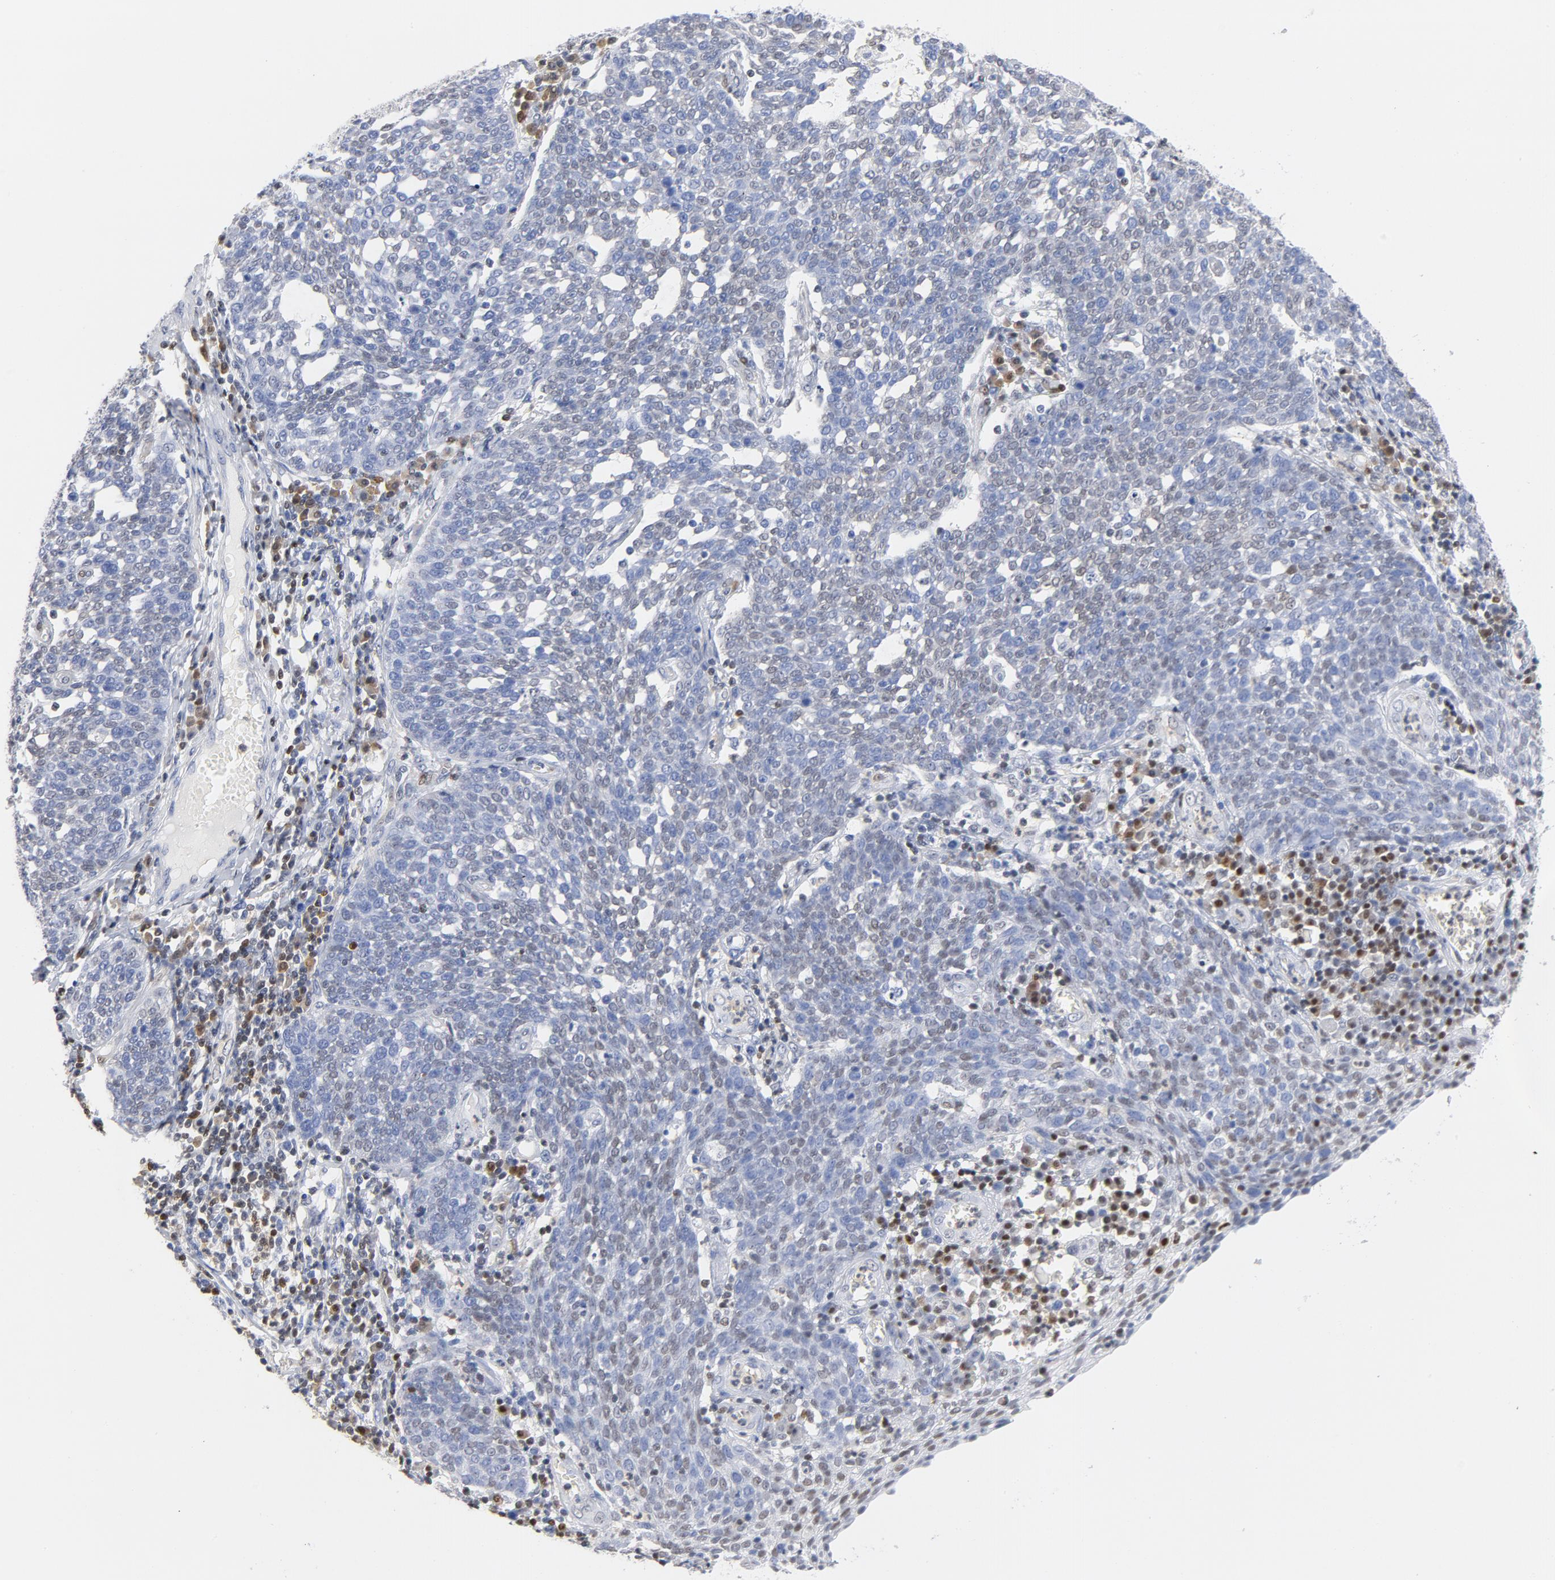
{"staining": {"intensity": "negative", "quantity": "none", "location": "none"}, "tissue": "cervical cancer", "cell_type": "Tumor cells", "image_type": "cancer", "snomed": [{"axis": "morphology", "description": "Squamous cell carcinoma, NOS"}, {"axis": "topography", "description": "Cervix"}], "caption": "Immunohistochemistry (IHC) of squamous cell carcinoma (cervical) exhibits no staining in tumor cells.", "gene": "CDKN1B", "patient": {"sex": "female", "age": 34}}